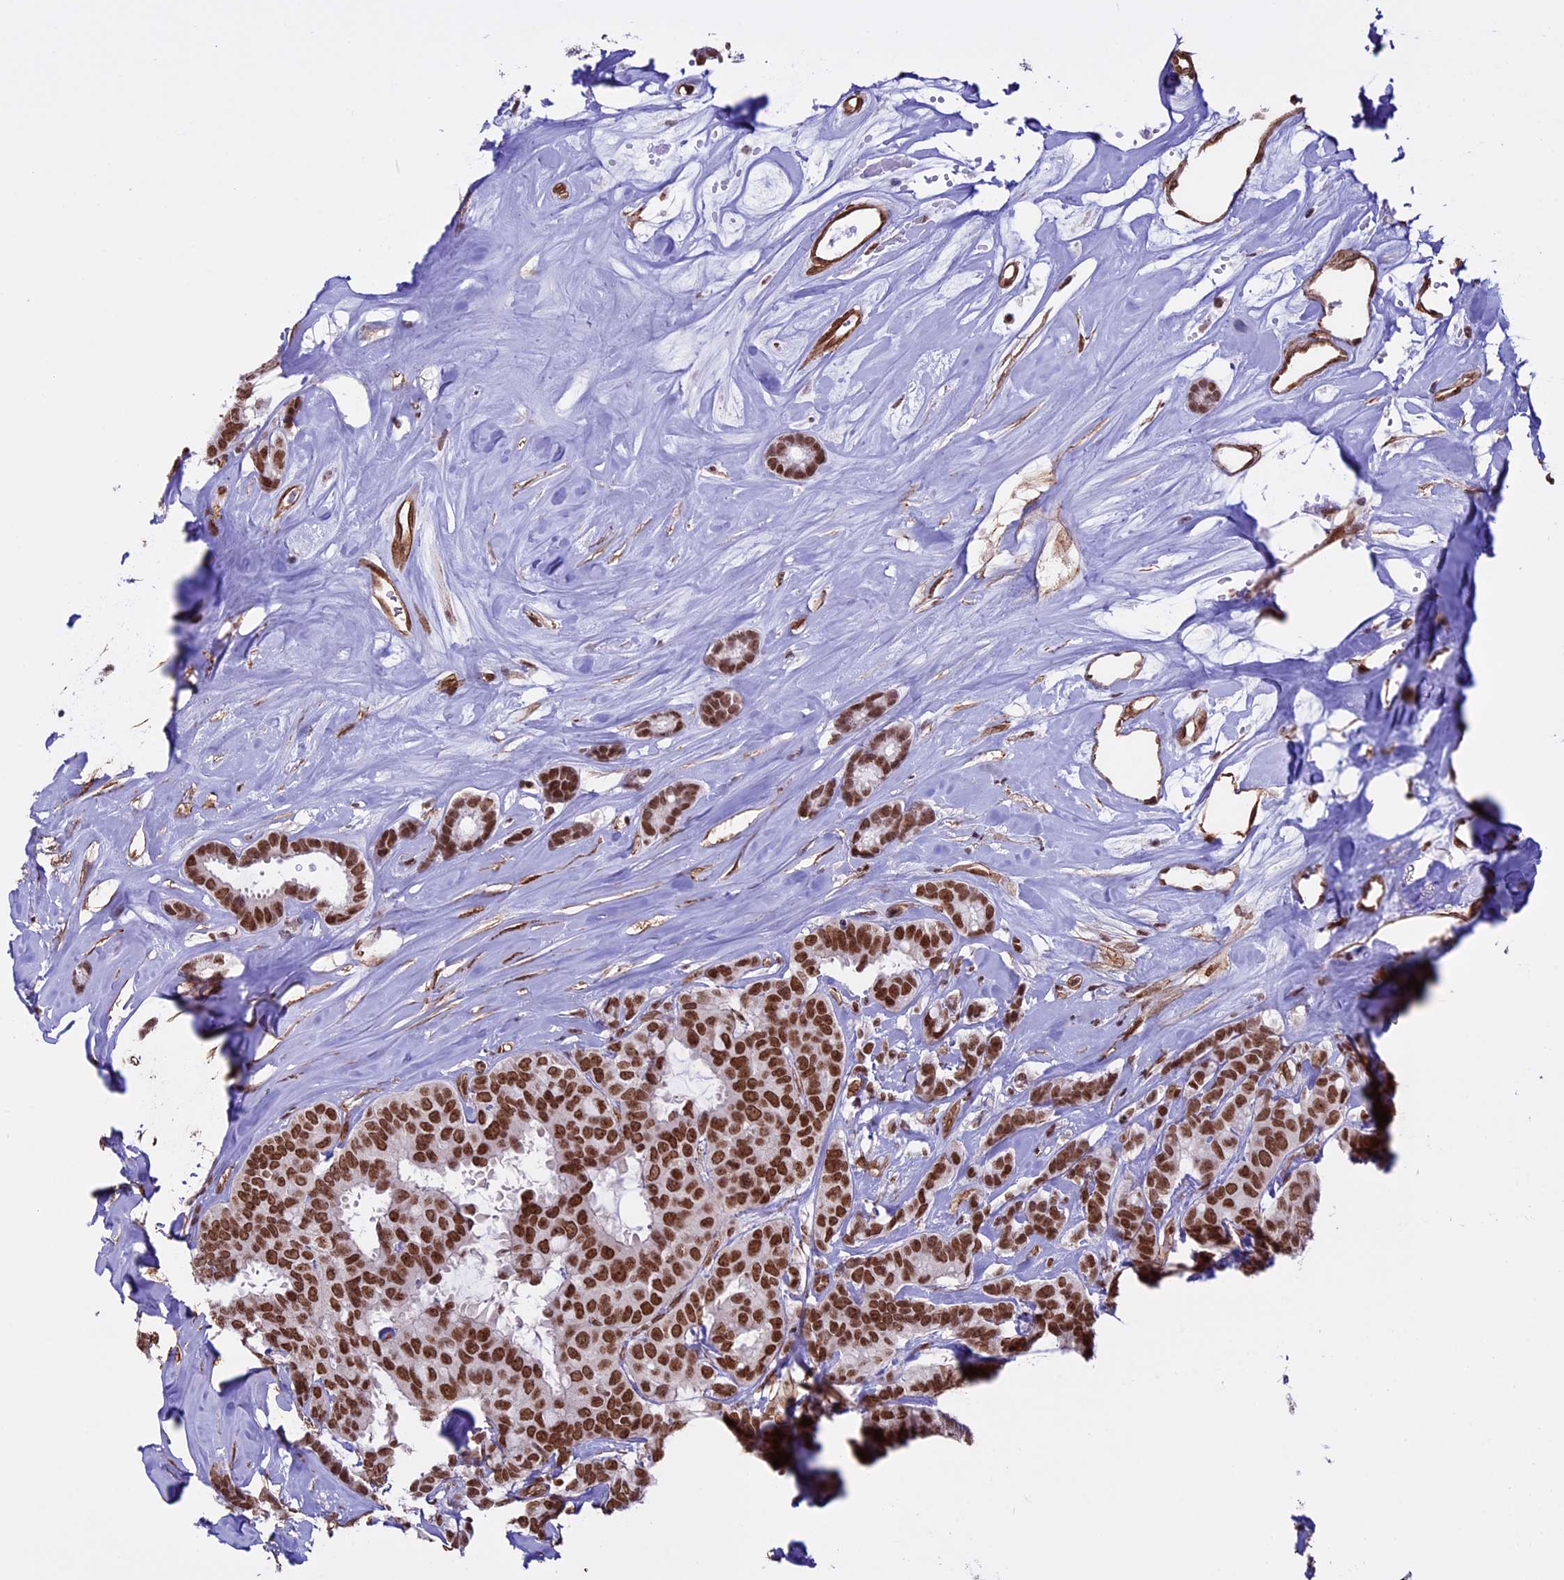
{"staining": {"intensity": "strong", "quantity": ">75%", "location": "nuclear"}, "tissue": "breast cancer", "cell_type": "Tumor cells", "image_type": "cancer", "snomed": [{"axis": "morphology", "description": "Duct carcinoma"}, {"axis": "topography", "description": "Breast"}], "caption": "High-magnification brightfield microscopy of breast intraductal carcinoma stained with DAB (brown) and counterstained with hematoxylin (blue). tumor cells exhibit strong nuclear positivity is seen in about>75% of cells.", "gene": "MPHOSPH8", "patient": {"sex": "female", "age": 87}}